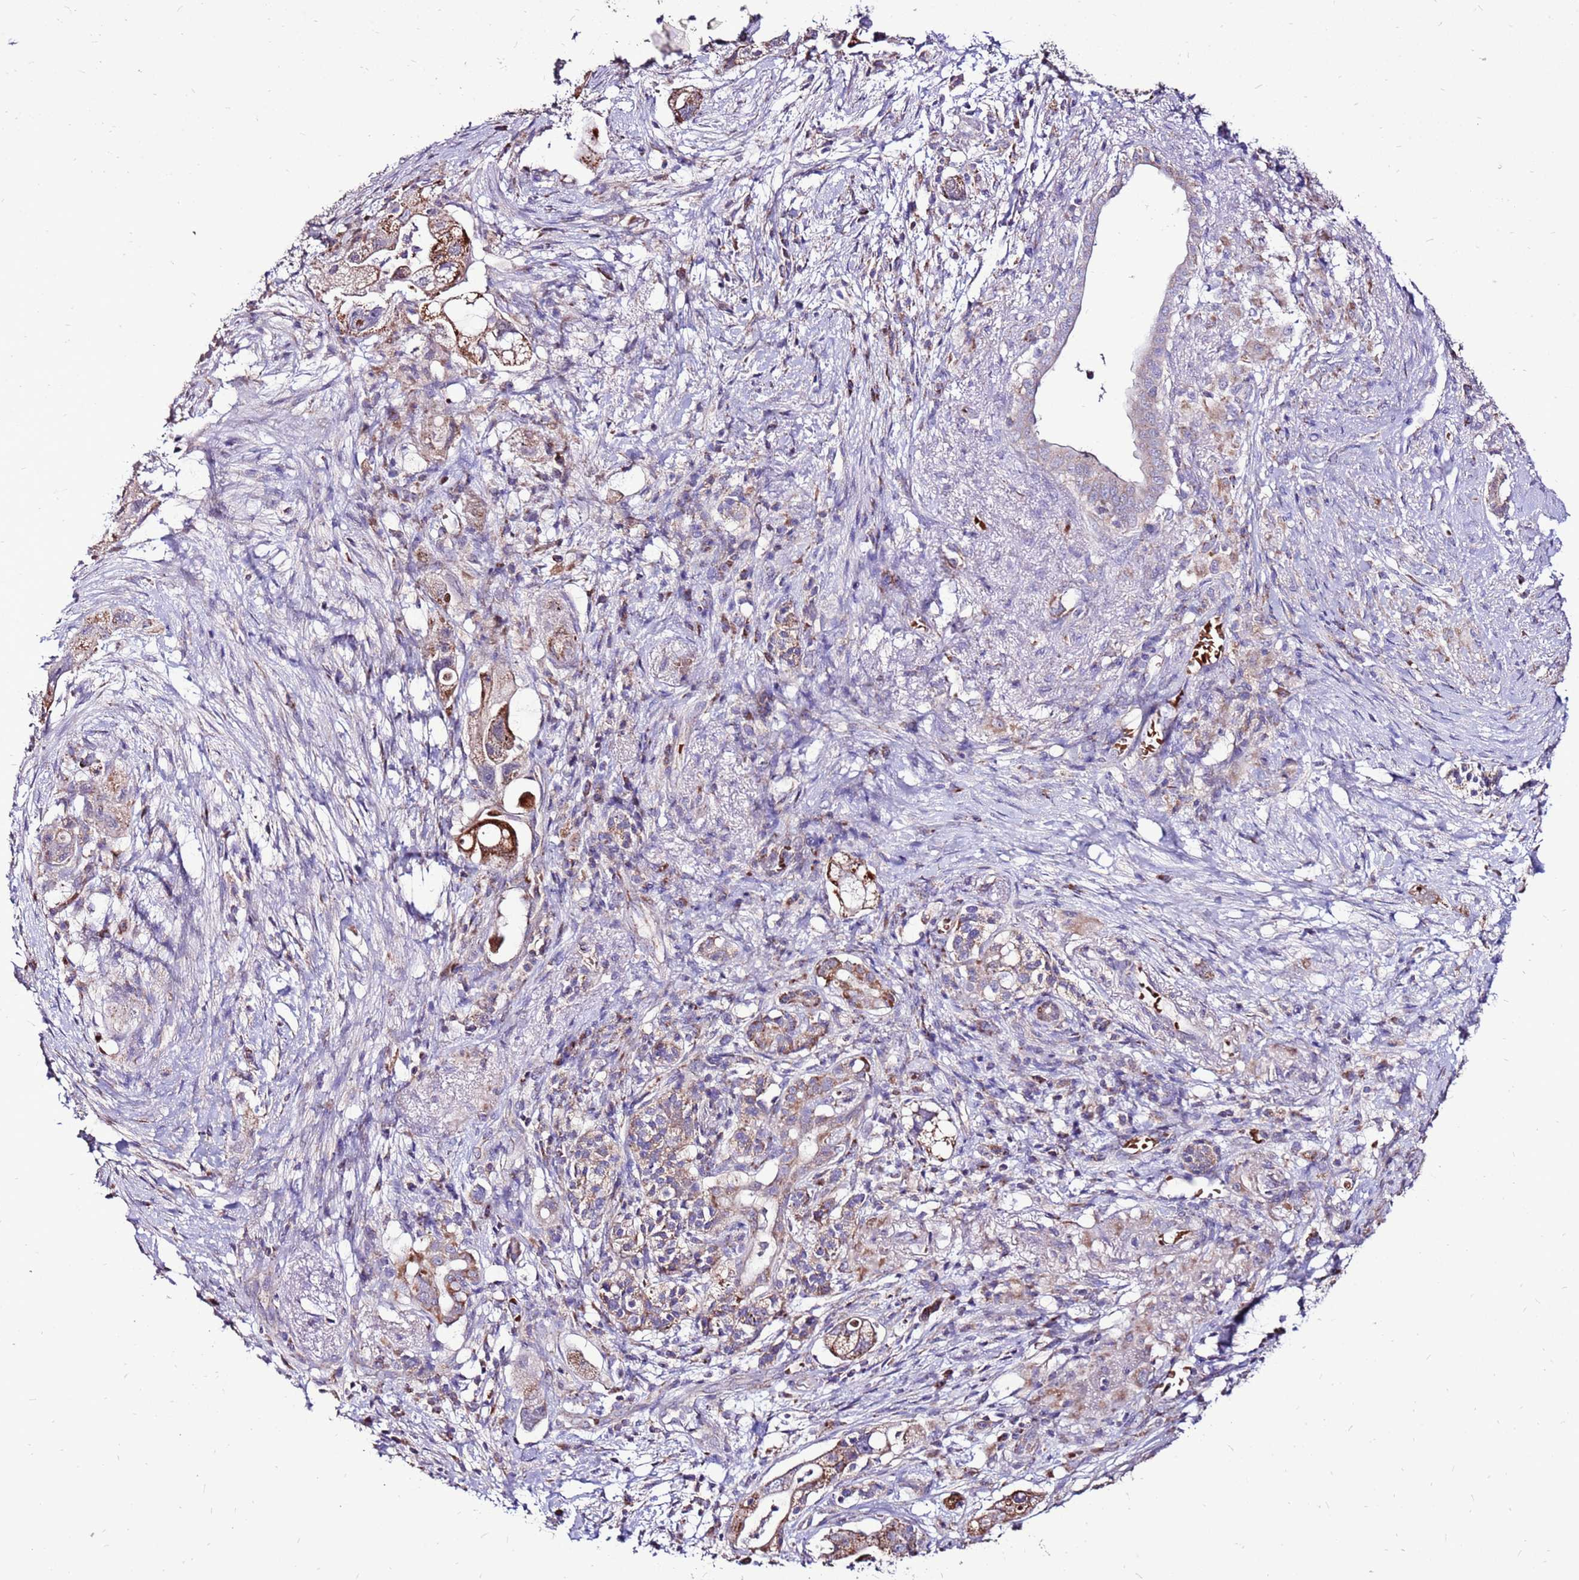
{"staining": {"intensity": "moderate", "quantity": ">75%", "location": "cytoplasmic/membranous"}, "tissue": "pancreatic cancer", "cell_type": "Tumor cells", "image_type": "cancer", "snomed": [{"axis": "morphology", "description": "Adenocarcinoma, NOS"}, {"axis": "topography", "description": "Pancreas"}], "caption": "Human pancreatic adenocarcinoma stained for a protein (brown) shows moderate cytoplasmic/membranous positive expression in about >75% of tumor cells.", "gene": "SPSB3", "patient": {"sex": "female", "age": 72}}